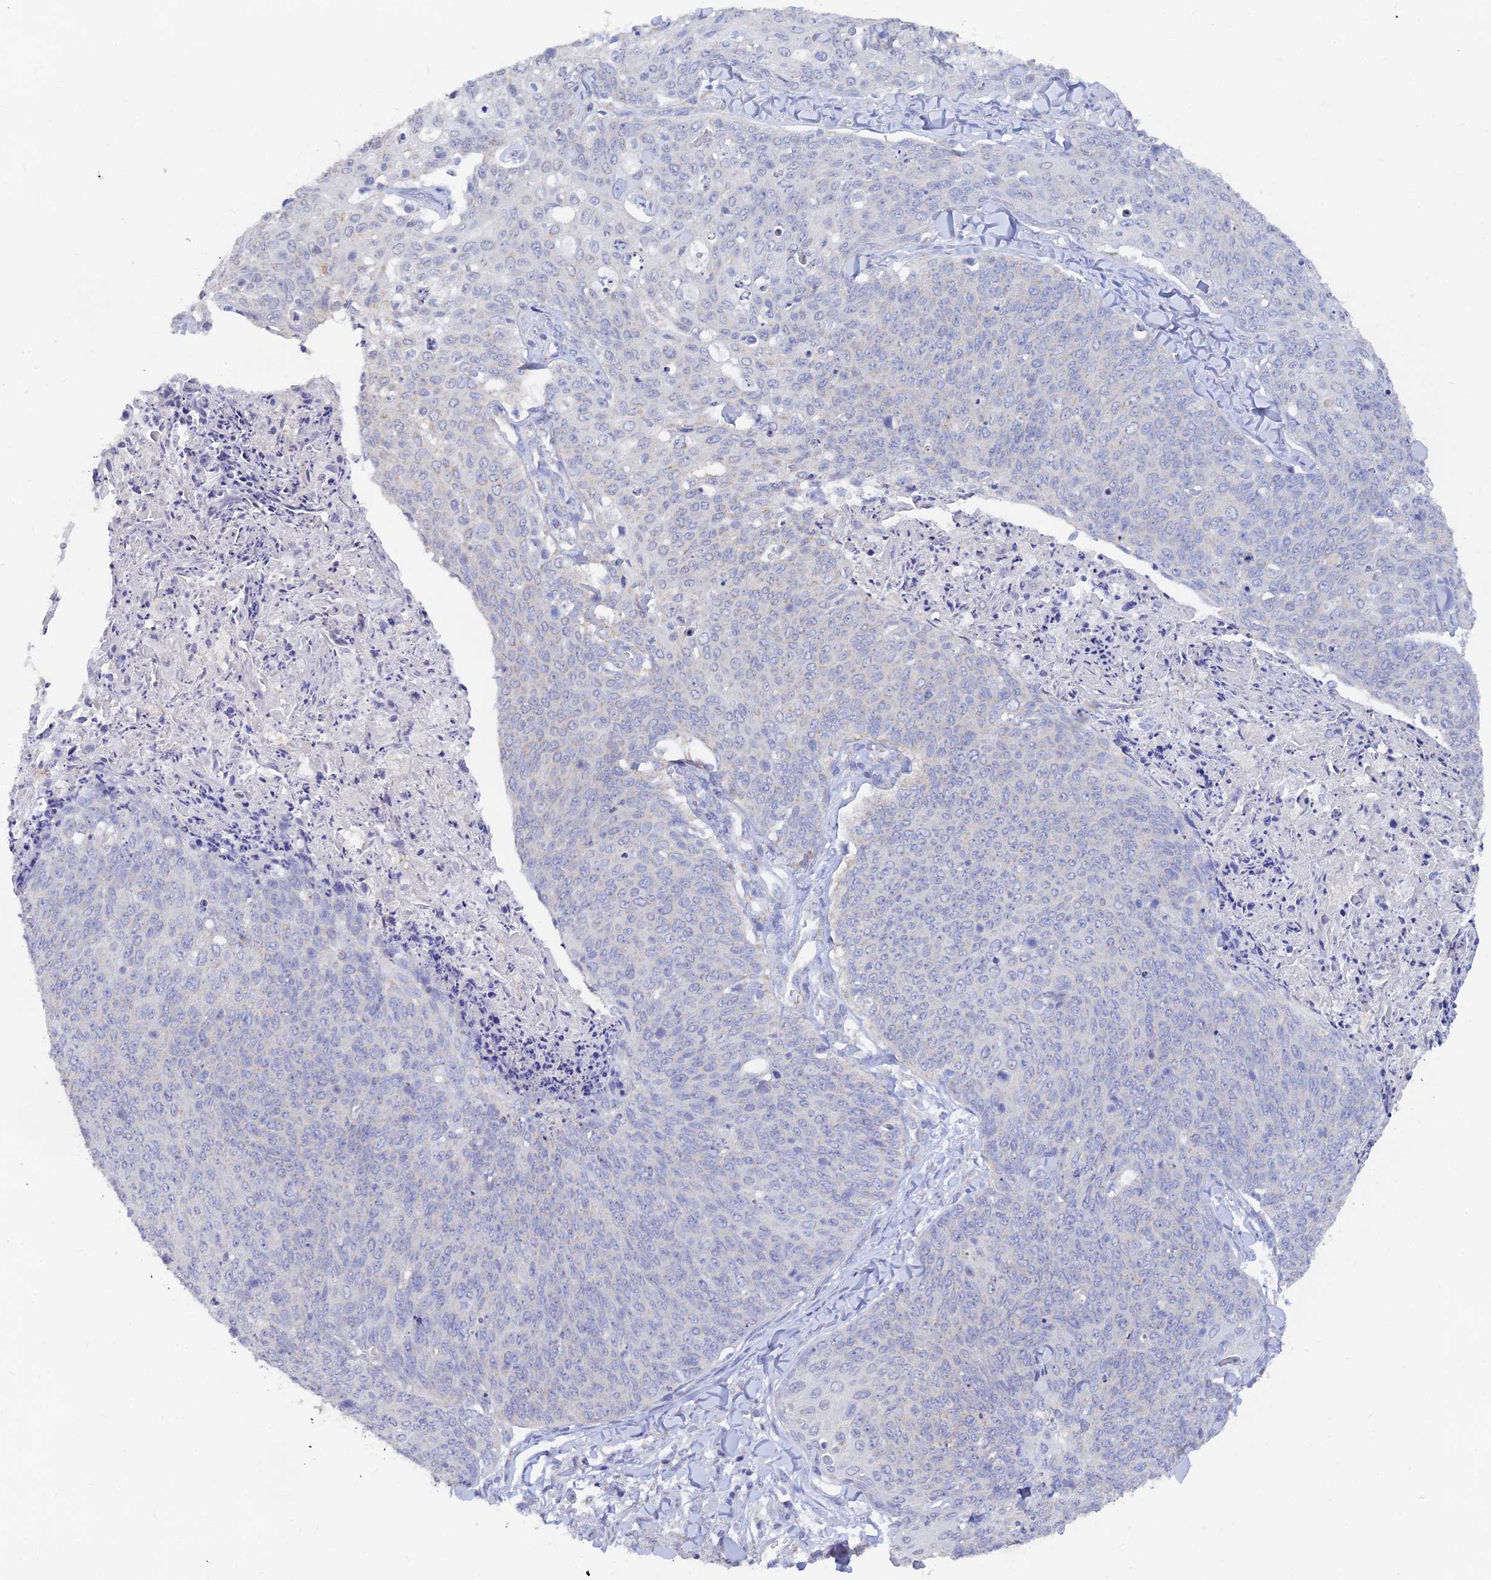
{"staining": {"intensity": "negative", "quantity": "none", "location": "none"}, "tissue": "skin cancer", "cell_type": "Tumor cells", "image_type": "cancer", "snomed": [{"axis": "morphology", "description": "Squamous cell carcinoma, NOS"}, {"axis": "topography", "description": "Skin"}, {"axis": "topography", "description": "Vulva"}], "caption": "A photomicrograph of human skin cancer (squamous cell carcinoma) is negative for staining in tumor cells.", "gene": "LRIF1", "patient": {"sex": "female", "age": 85}}